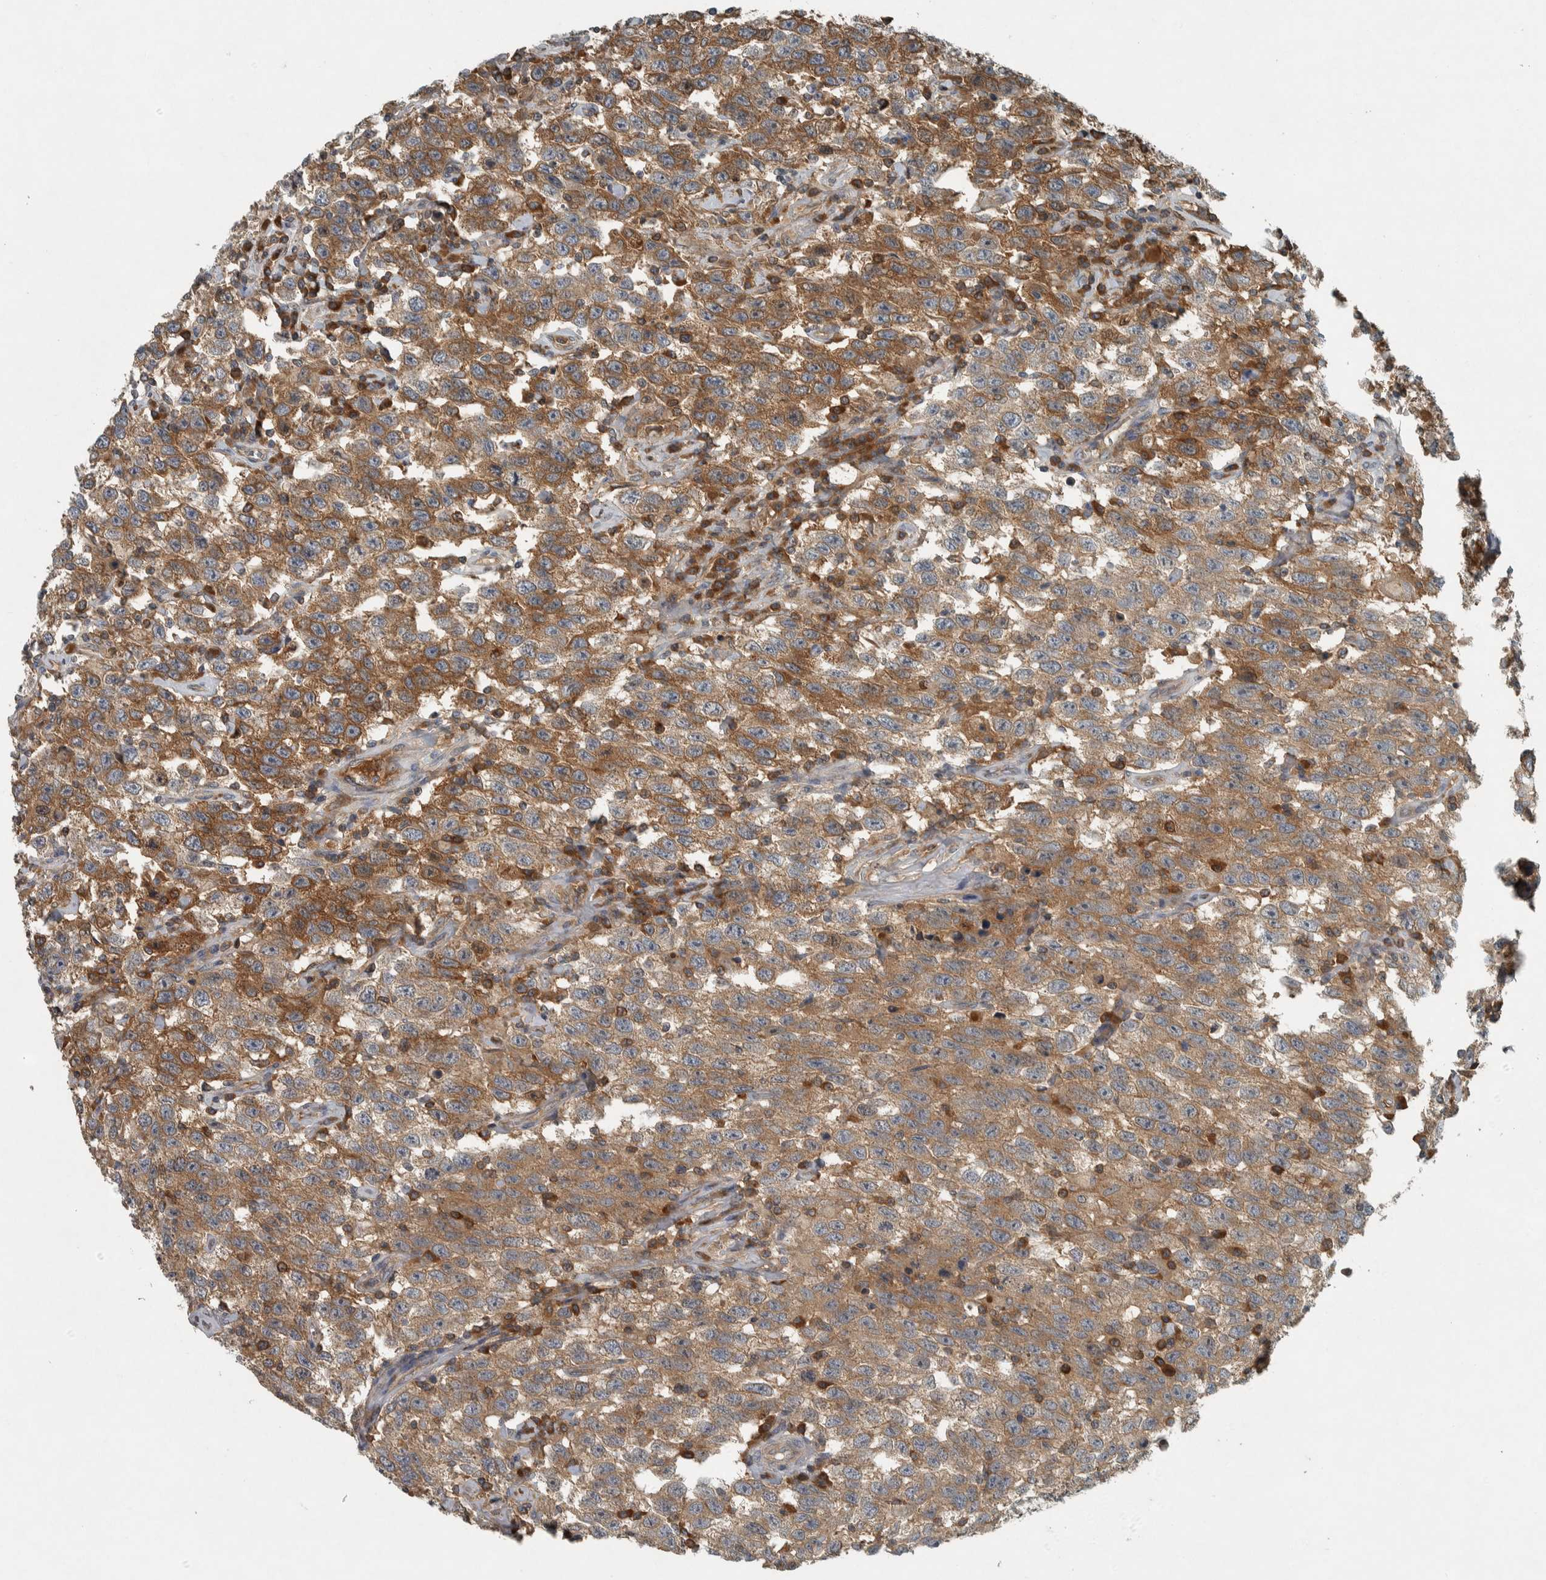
{"staining": {"intensity": "moderate", "quantity": ">75%", "location": "cytoplasmic/membranous"}, "tissue": "testis cancer", "cell_type": "Tumor cells", "image_type": "cancer", "snomed": [{"axis": "morphology", "description": "Seminoma, NOS"}, {"axis": "topography", "description": "Testis"}], "caption": "Brown immunohistochemical staining in testis cancer (seminoma) reveals moderate cytoplasmic/membranous positivity in approximately >75% of tumor cells. (IHC, brightfield microscopy, high magnification).", "gene": "CLCN2", "patient": {"sex": "male", "age": 41}}